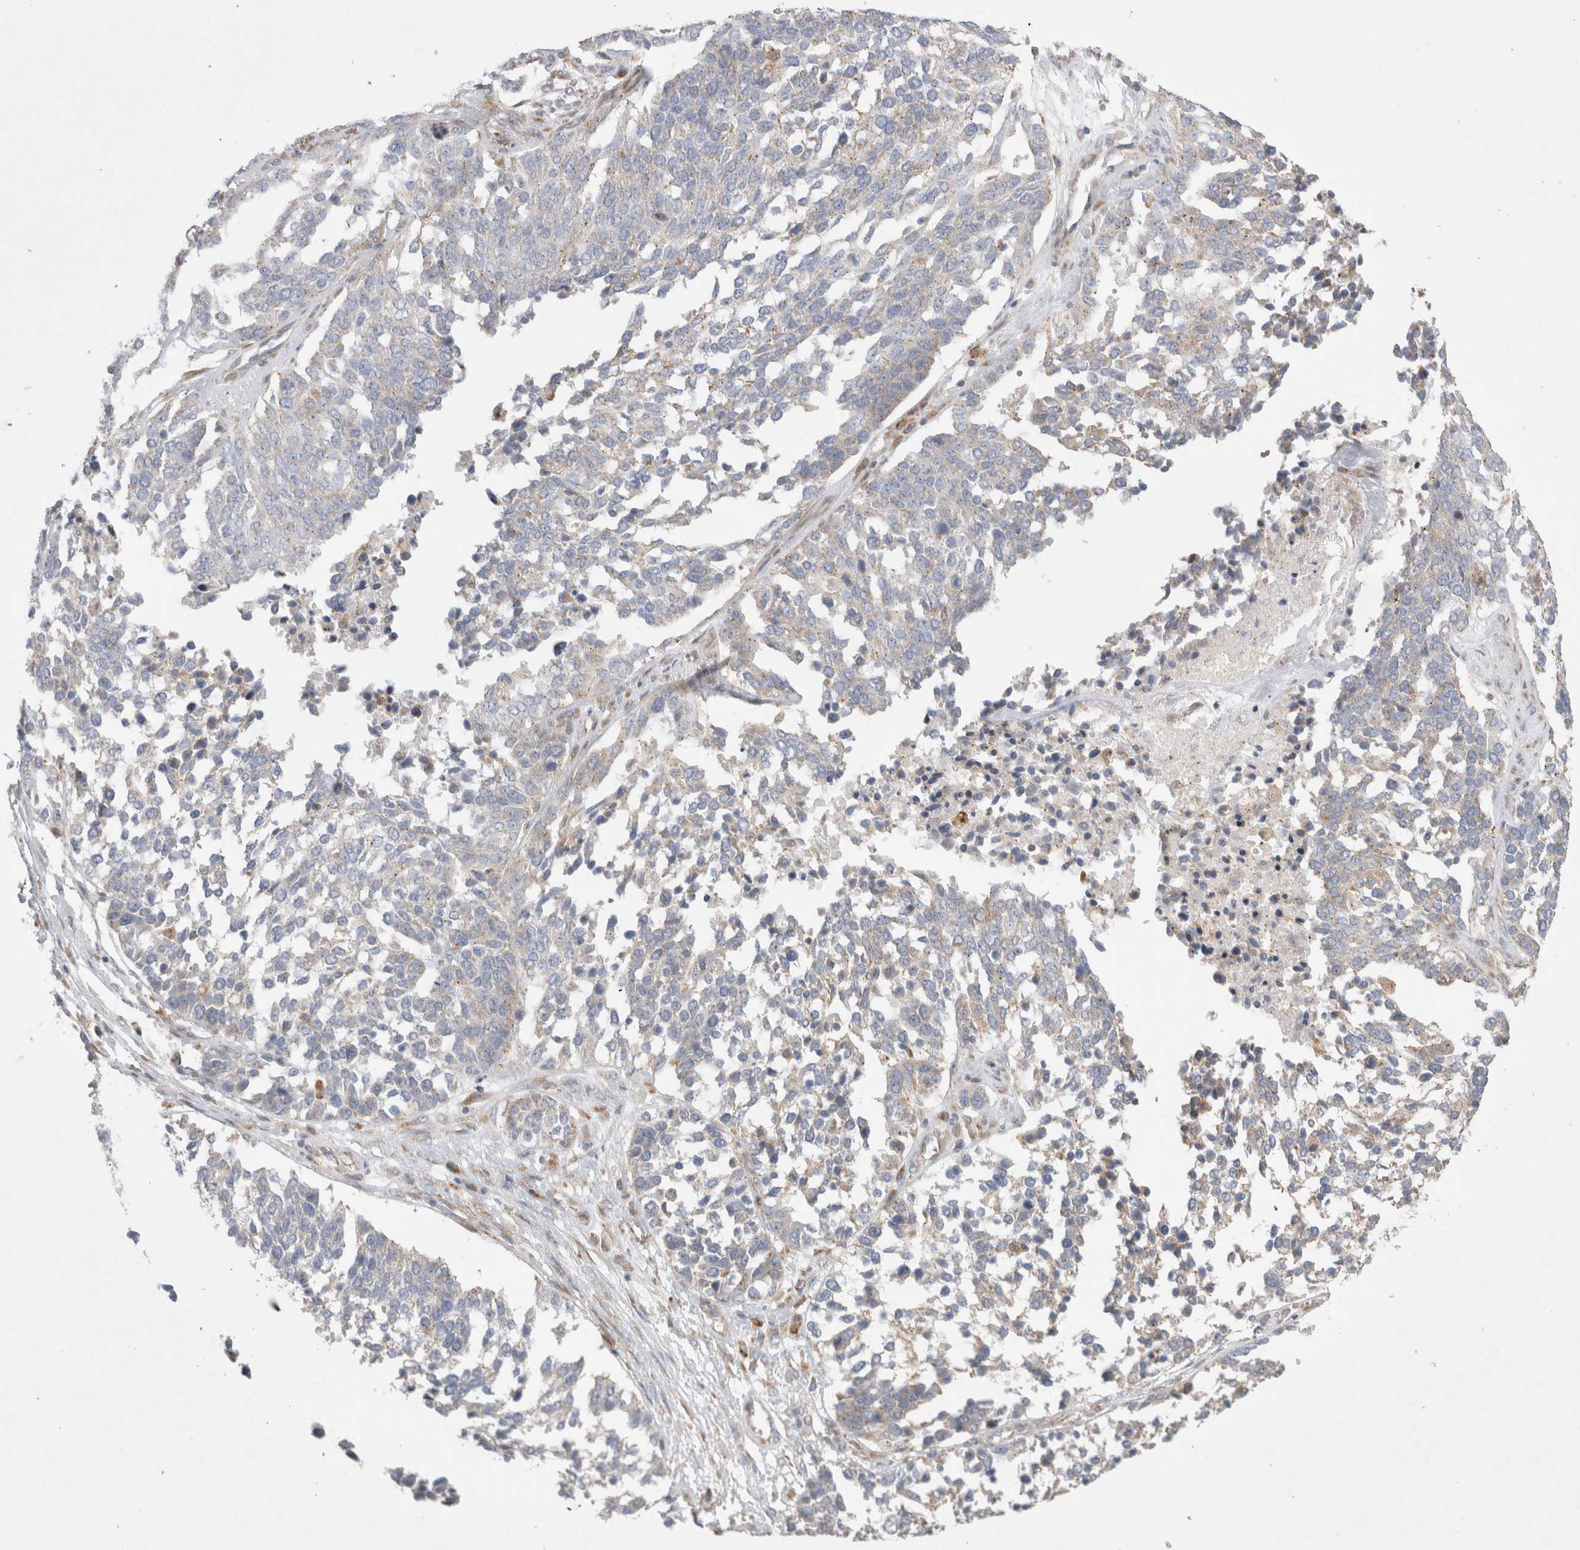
{"staining": {"intensity": "negative", "quantity": "none", "location": "none"}, "tissue": "ovarian cancer", "cell_type": "Tumor cells", "image_type": "cancer", "snomed": [{"axis": "morphology", "description": "Cystadenocarcinoma, serous, NOS"}, {"axis": "topography", "description": "Ovary"}], "caption": "Serous cystadenocarcinoma (ovarian) was stained to show a protein in brown. There is no significant expression in tumor cells. Brightfield microscopy of immunohistochemistry (IHC) stained with DAB (3,3'-diaminobenzidine) (brown) and hematoxylin (blue), captured at high magnification.", "gene": "TBC1D16", "patient": {"sex": "female", "age": 44}}